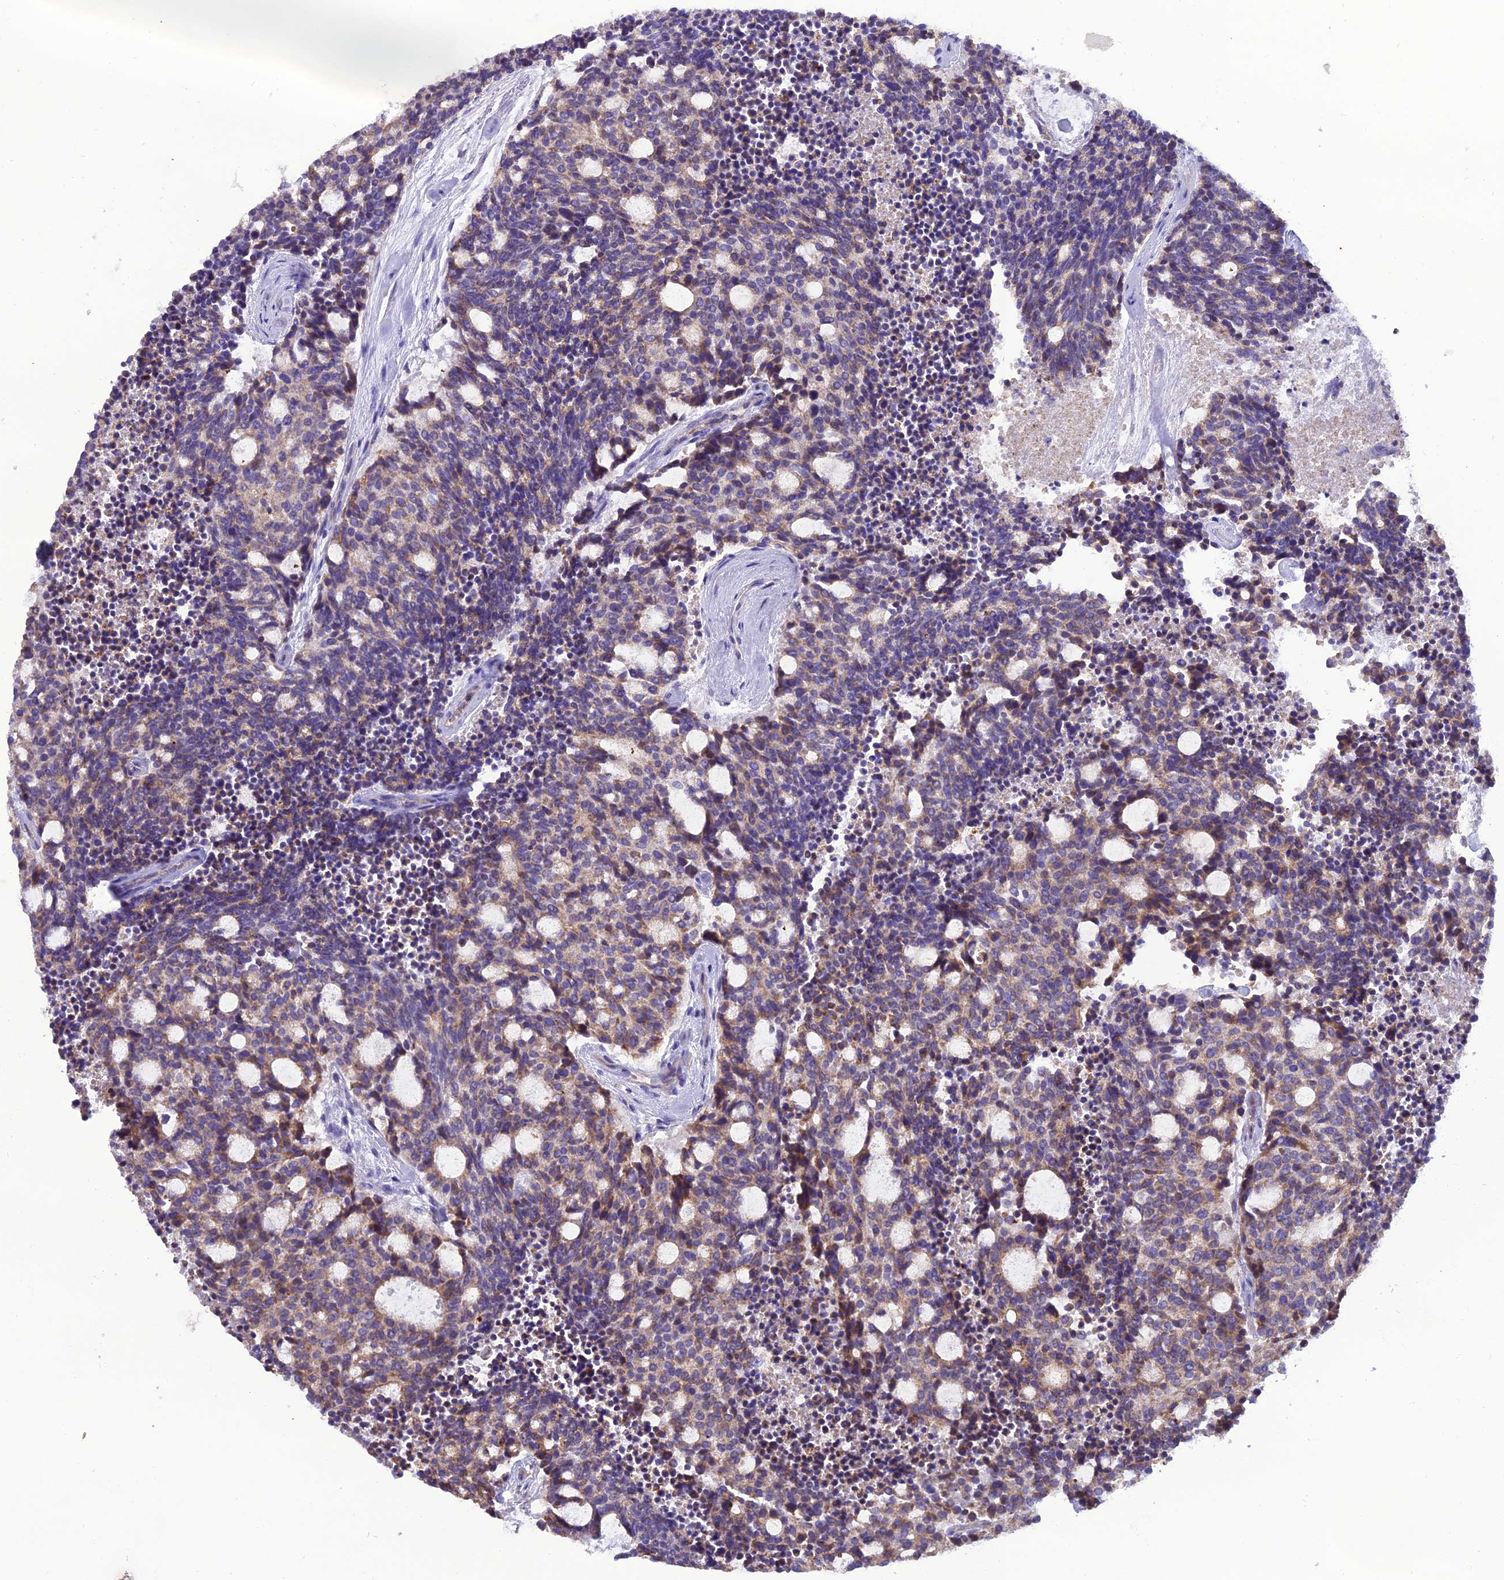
{"staining": {"intensity": "moderate", "quantity": "<25%", "location": "cytoplasmic/membranous"}, "tissue": "carcinoid", "cell_type": "Tumor cells", "image_type": "cancer", "snomed": [{"axis": "morphology", "description": "Carcinoid, malignant, NOS"}, {"axis": "topography", "description": "Pancreas"}], "caption": "IHC photomicrograph of human carcinoid stained for a protein (brown), which exhibits low levels of moderate cytoplasmic/membranous expression in about <25% of tumor cells.", "gene": "GPD1", "patient": {"sex": "female", "age": 54}}